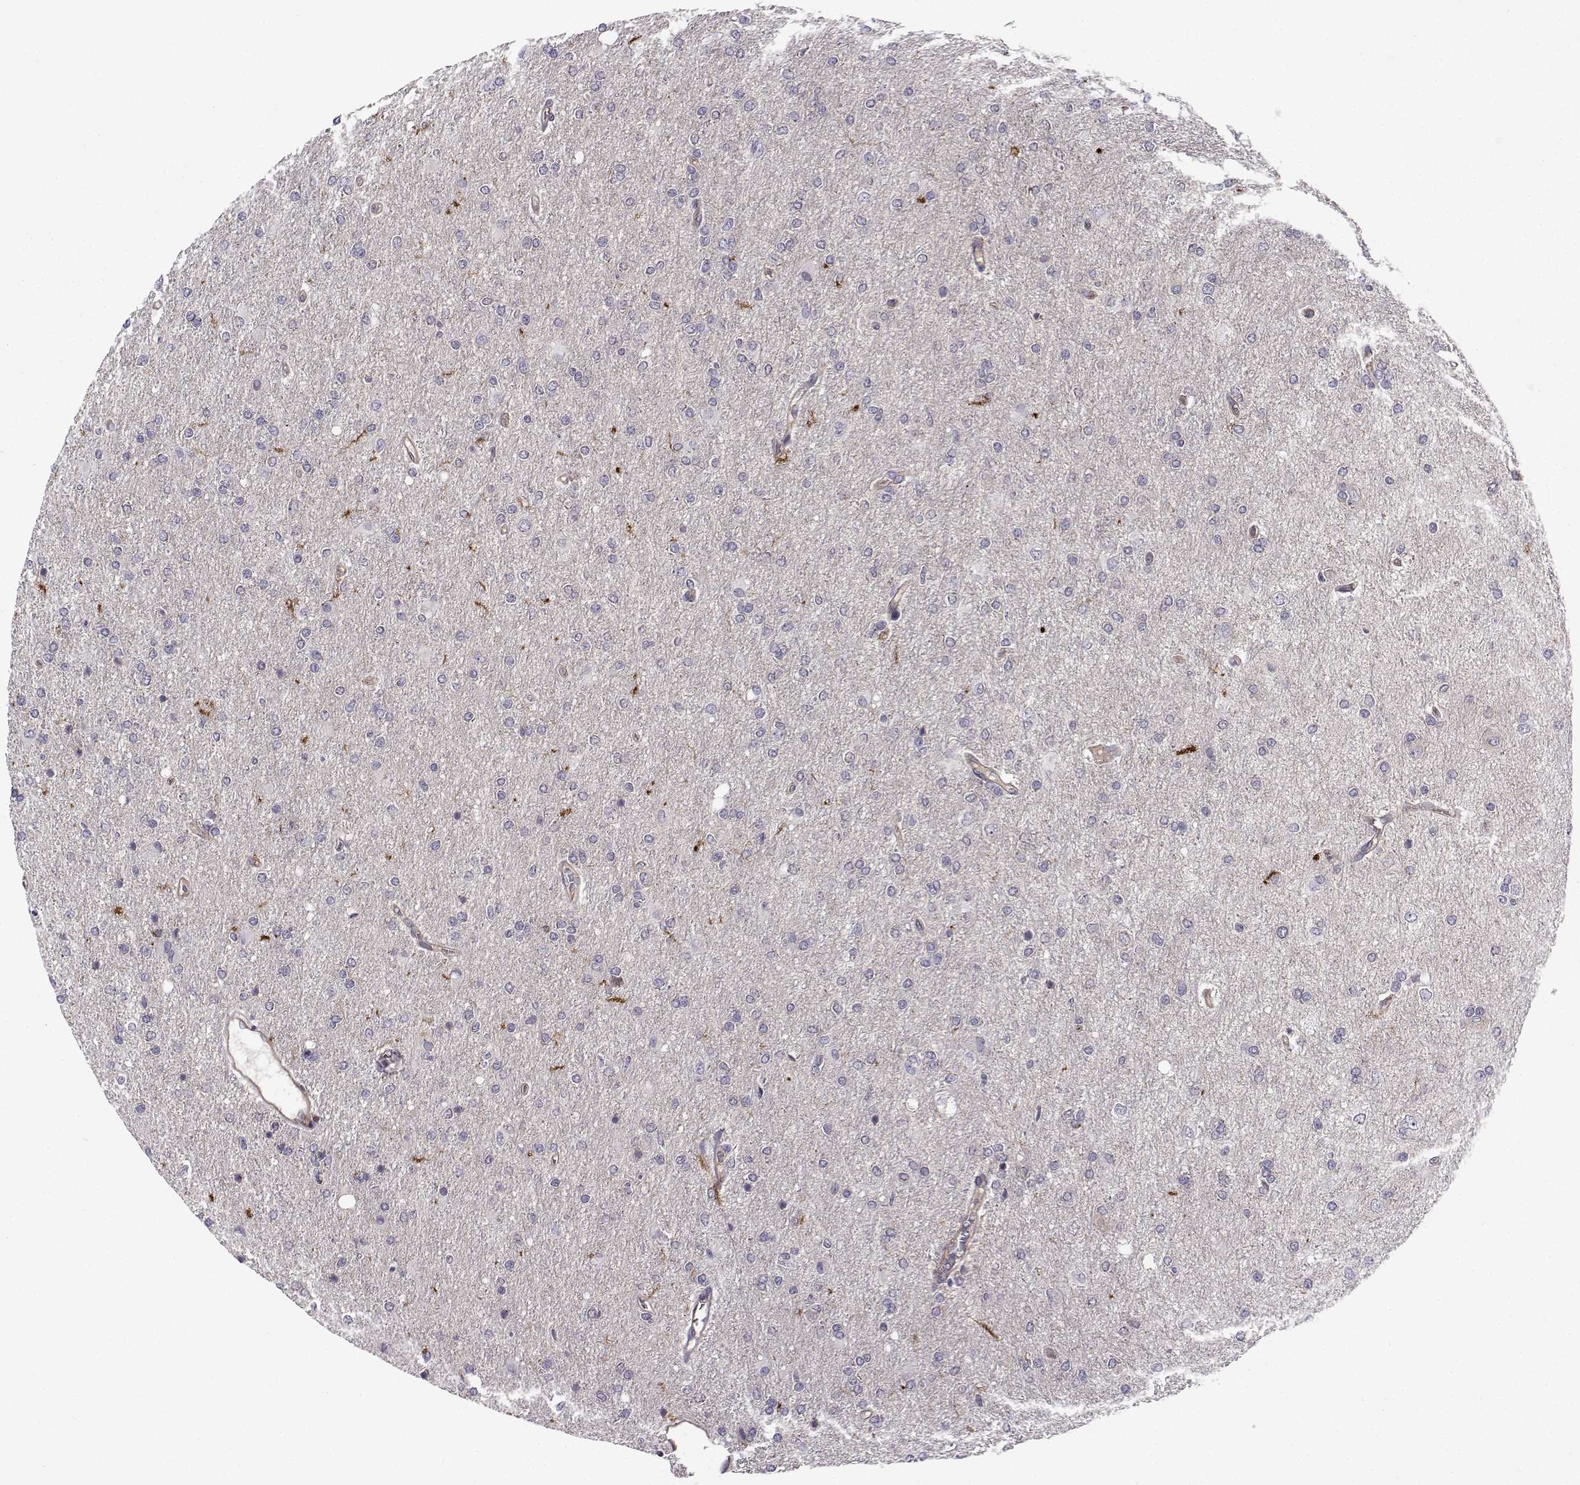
{"staining": {"intensity": "negative", "quantity": "none", "location": "none"}, "tissue": "glioma", "cell_type": "Tumor cells", "image_type": "cancer", "snomed": [{"axis": "morphology", "description": "Glioma, malignant, High grade"}, {"axis": "topography", "description": "Cerebral cortex"}], "caption": "IHC micrograph of human malignant high-grade glioma stained for a protein (brown), which exhibits no staining in tumor cells. (DAB immunohistochemistry, high magnification).", "gene": "ITGB8", "patient": {"sex": "male", "age": 70}}